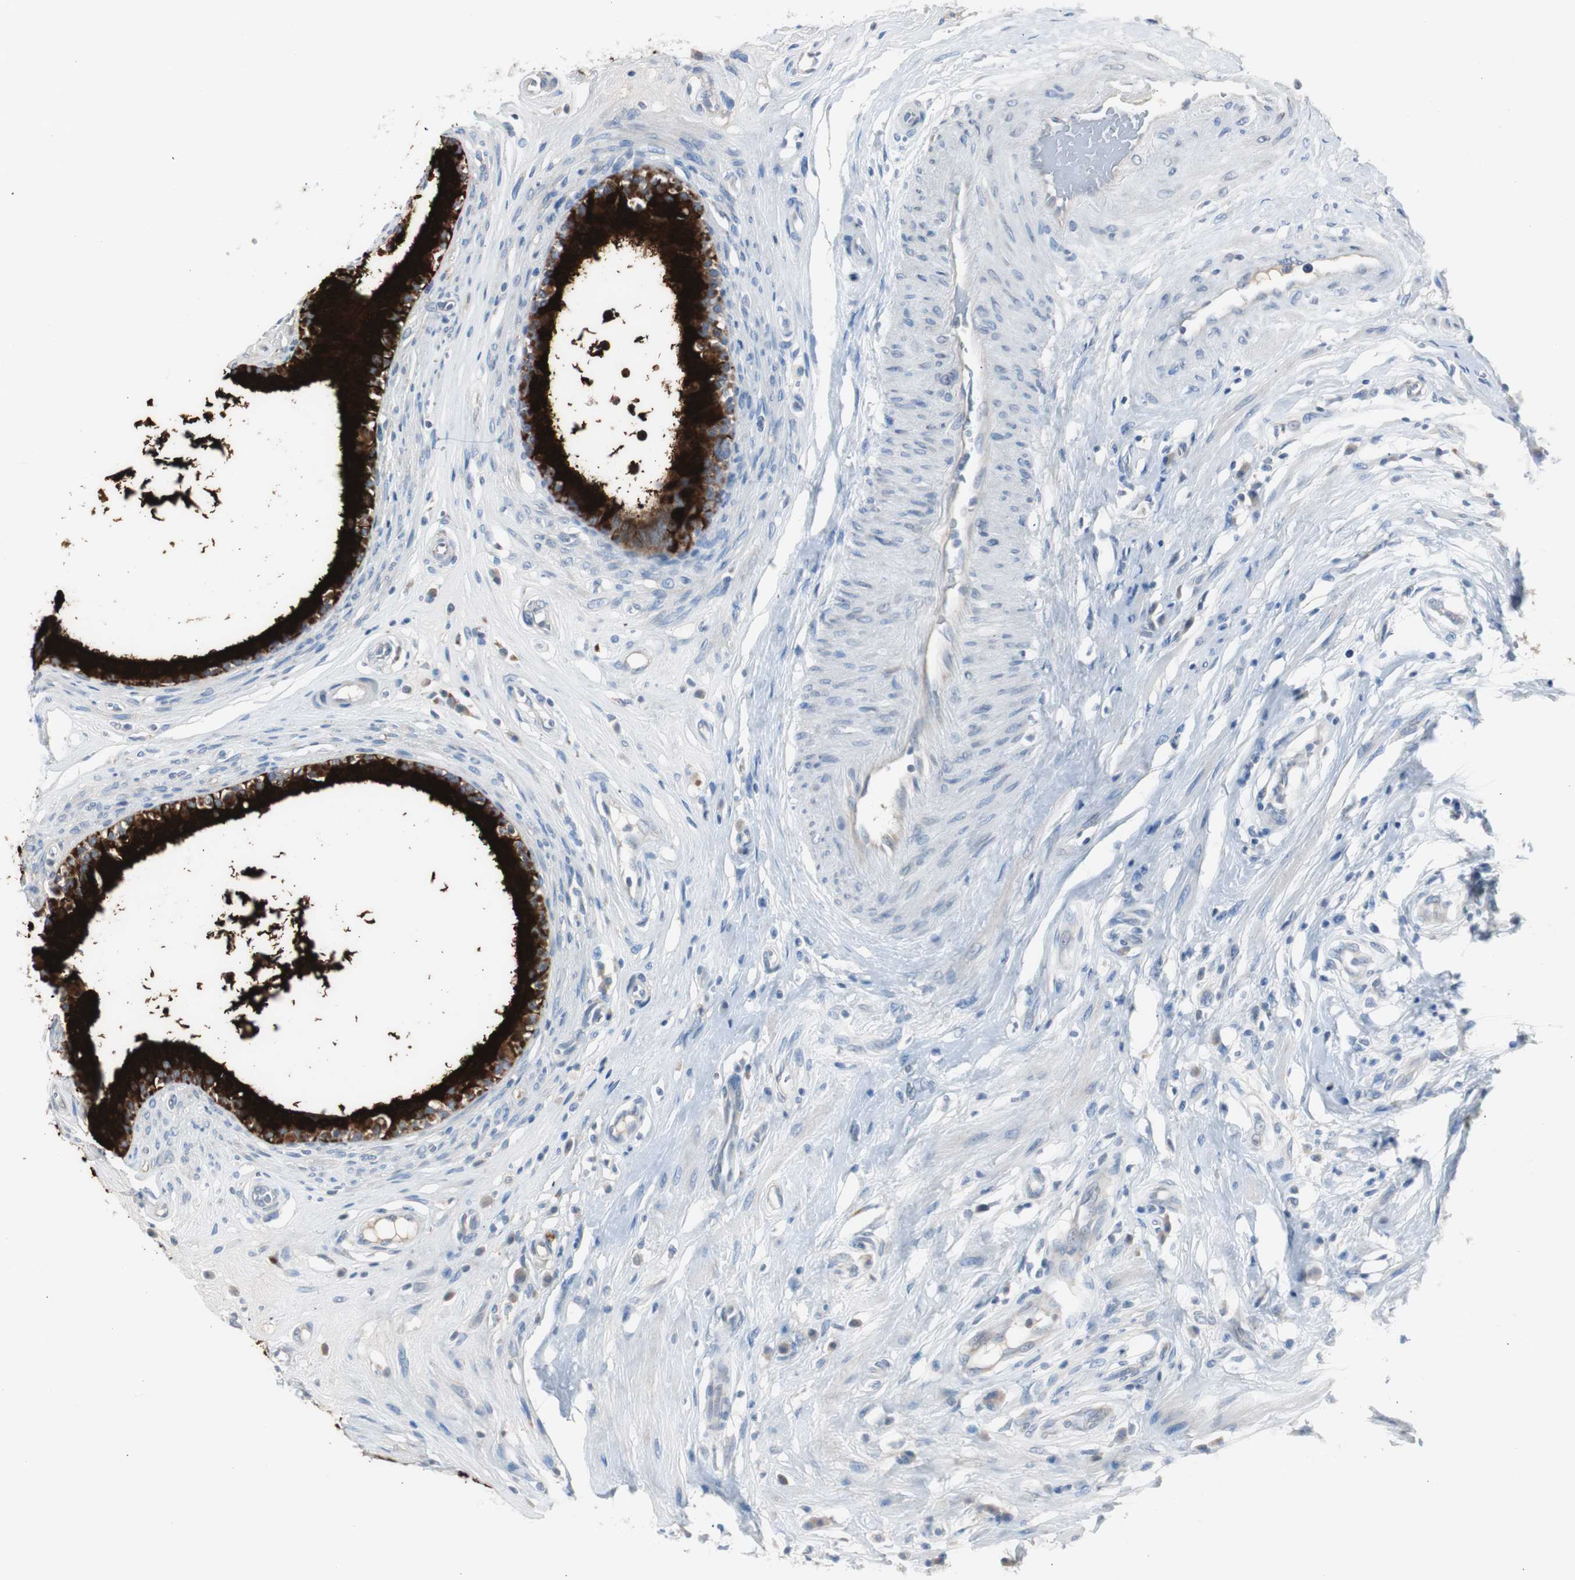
{"staining": {"intensity": "strong", "quantity": "25%-75%", "location": "cytoplasmic/membranous"}, "tissue": "epididymis", "cell_type": "Glandular cells", "image_type": "normal", "snomed": [{"axis": "morphology", "description": "Normal tissue, NOS"}, {"axis": "morphology", "description": "Inflammation, NOS"}, {"axis": "topography", "description": "Epididymis"}], "caption": "Approximately 25%-75% of glandular cells in unremarkable human epididymis show strong cytoplasmic/membranous protein expression as visualized by brown immunohistochemical staining.", "gene": "S100A7A", "patient": {"sex": "male", "age": 84}}